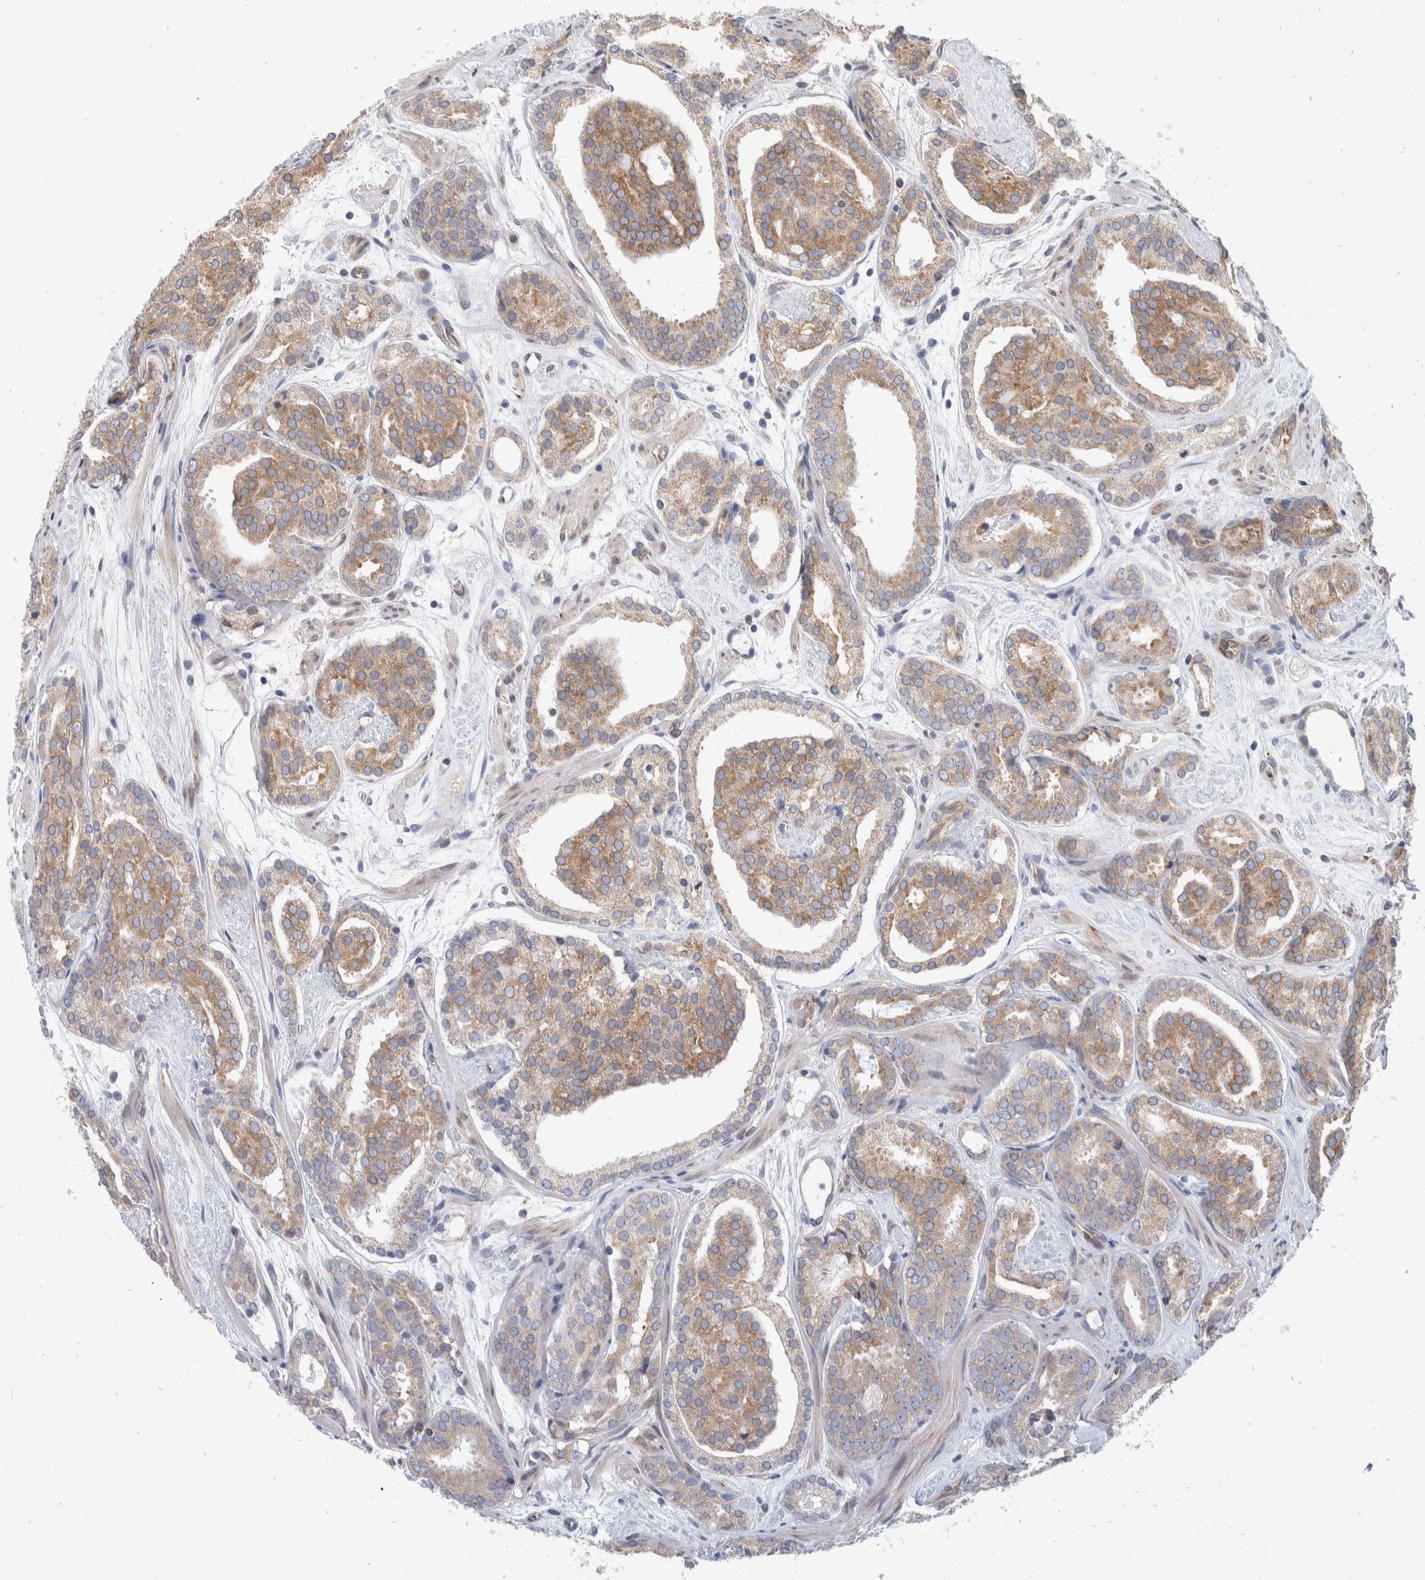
{"staining": {"intensity": "moderate", "quantity": "25%-75%", "location": "cytoplasmic/membranous"}, "tissue": "prostate cancer", "cell_type": "Tumor cells", "image_type": "cancer", "snomed": [{"axis": "morphology", "description": "Adenocarcinoma, Low grade"}, {"axis": "topography", "description": "Prostate"}], "caption": "A brown stain shows moderate cytoplasmic/membranous staining of a protein in low-grade adenocarcinoma (prostate) tumor cells. The staining was performed using DAB to visualize the protein expression in brown, while the nuclei were stained in blue with hematoxylin (Magnification: 20x).", "gene": "TMEM245", "patient": {"sex": "male", "age": 69}}